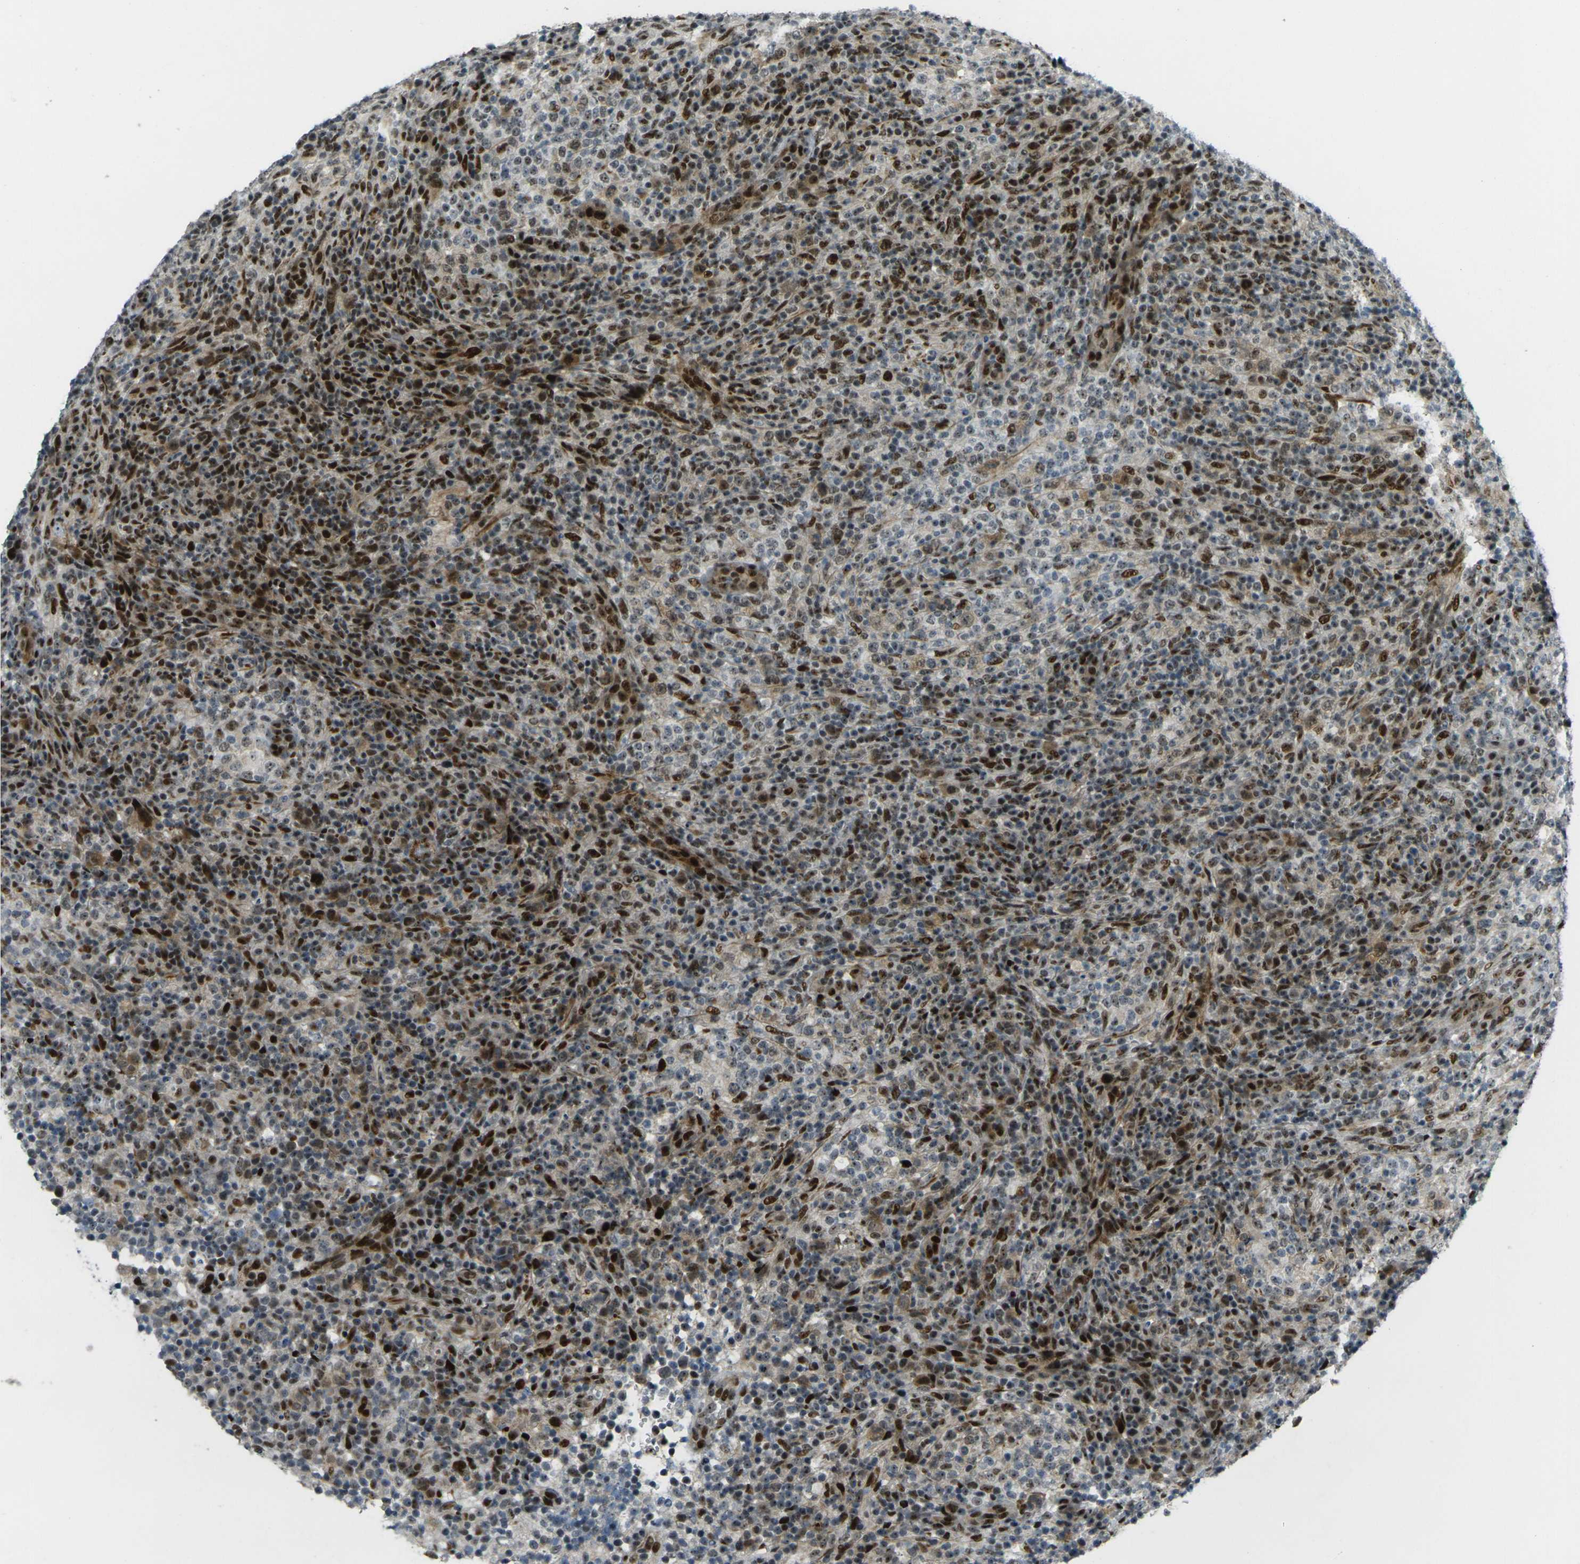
{"staining": {"intensity": "strong", "quantity": ">75%", "location": "nuclear"}, "tissue": "lymphoma", "cell_type": "Tumor cells", "image_type": "cancer", "snomed": [{"axis": "morphology", "description": "Malignant lymphoma, non-Hodgkin's type, High grade"}, {"axis": "topography", "description": "Lymph node"}], "caption": "Immunohistochemical staining of human malignant lymphoma, non-Hodgkin's type (high-grade) reveals strong nuclear protein positivity in approximately >75% of tumor cells. (brown staining indicates protein expression, while blue staining denotes nuclei).", "gene": "UBE2C", "patient": {"sex": "female", "age": 76}}